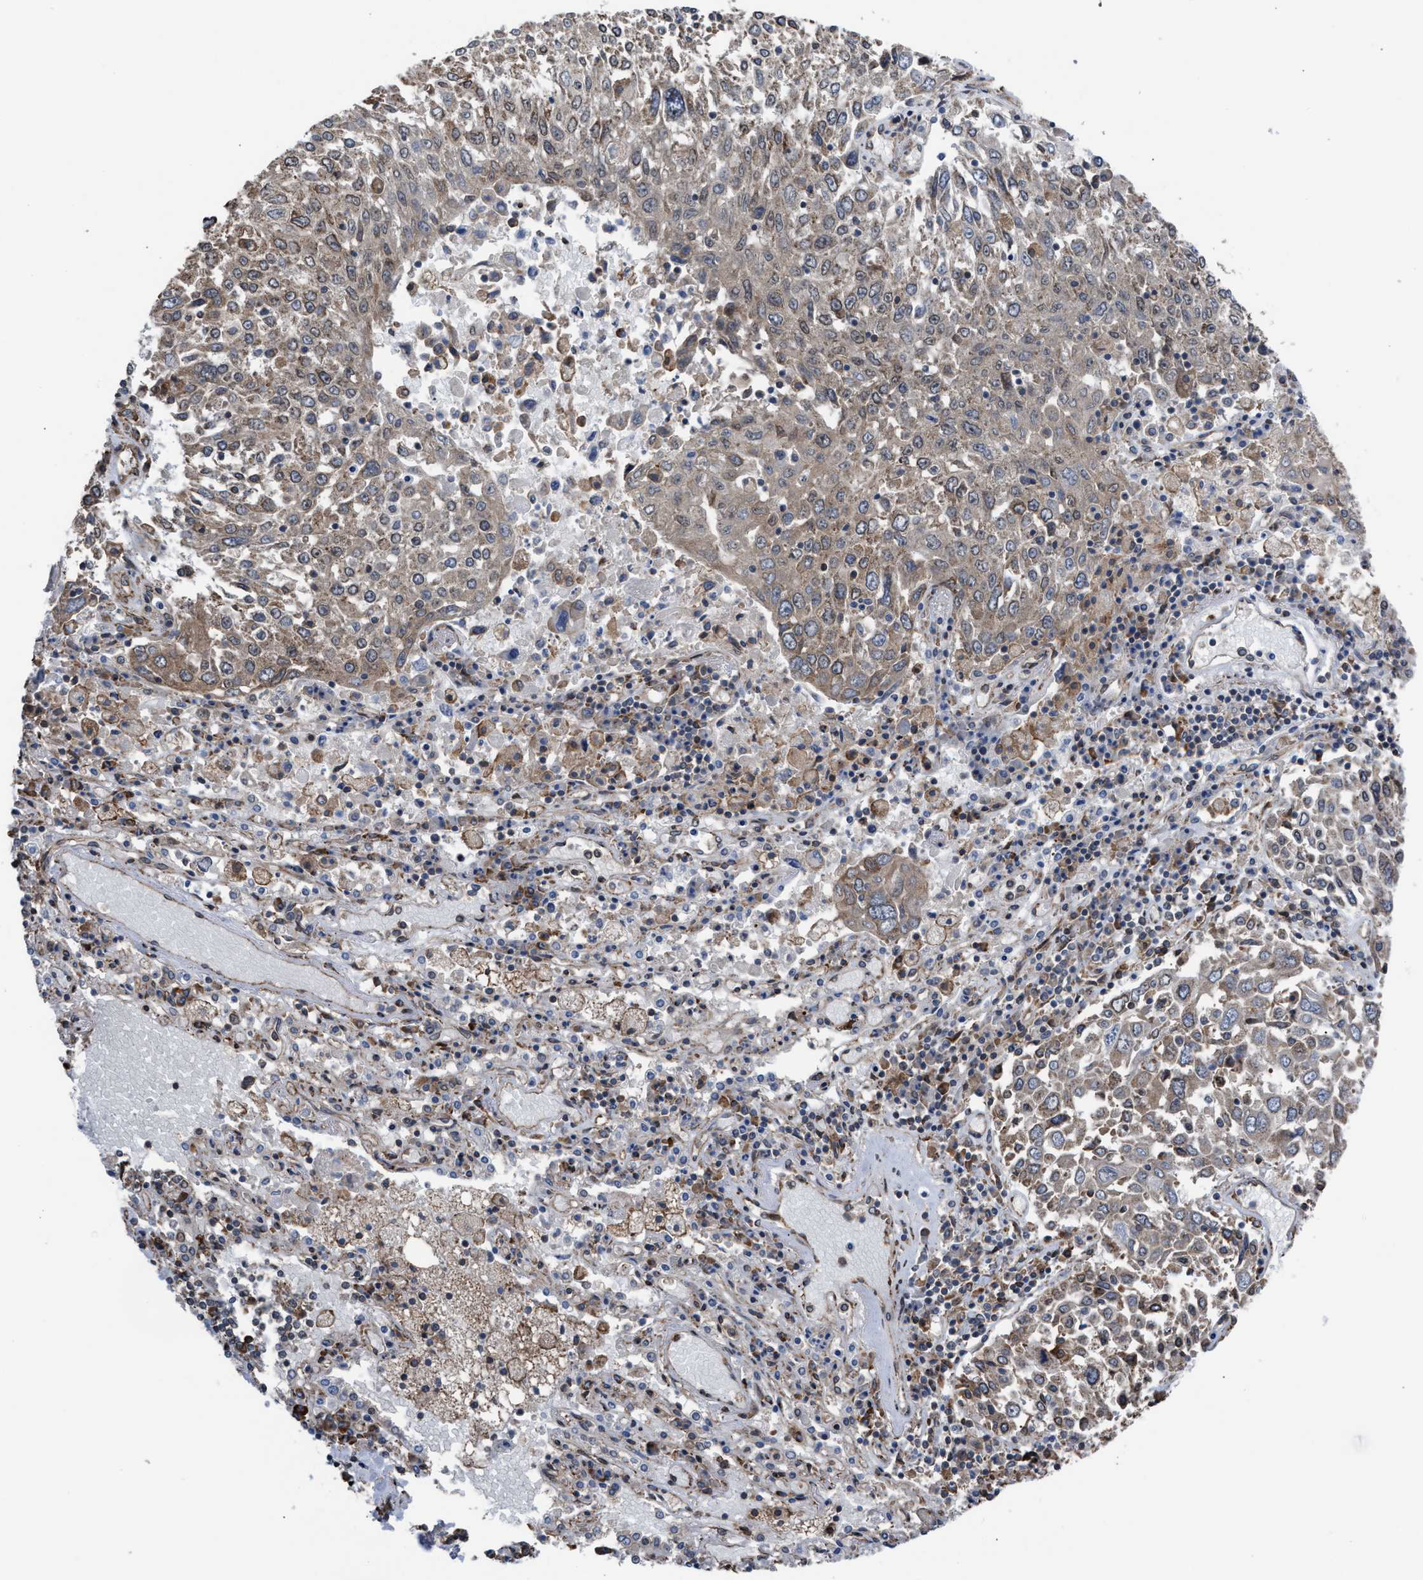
{"staining": {"intensity": "weak", "quantity": ">75%", "location": "cytoplasmic/membranous"}, "tissue": "lung cancer", "cell_type": "Tumor cells", "image_type": "cancer", "snomed": [{"axis": "morphology", "description": "Squamous cell carcinoma, NOS"}, {"axis": "topography", "description": "Lung"}], "caption": "There is low levels of weak cytoplasmic/membranous staining in tumor cells of lung cancer, as demonstrated by immunohistochemical staining (brown color).", "gene": "TP53BP2", "patient": {"sex": "male", "age": 65}}